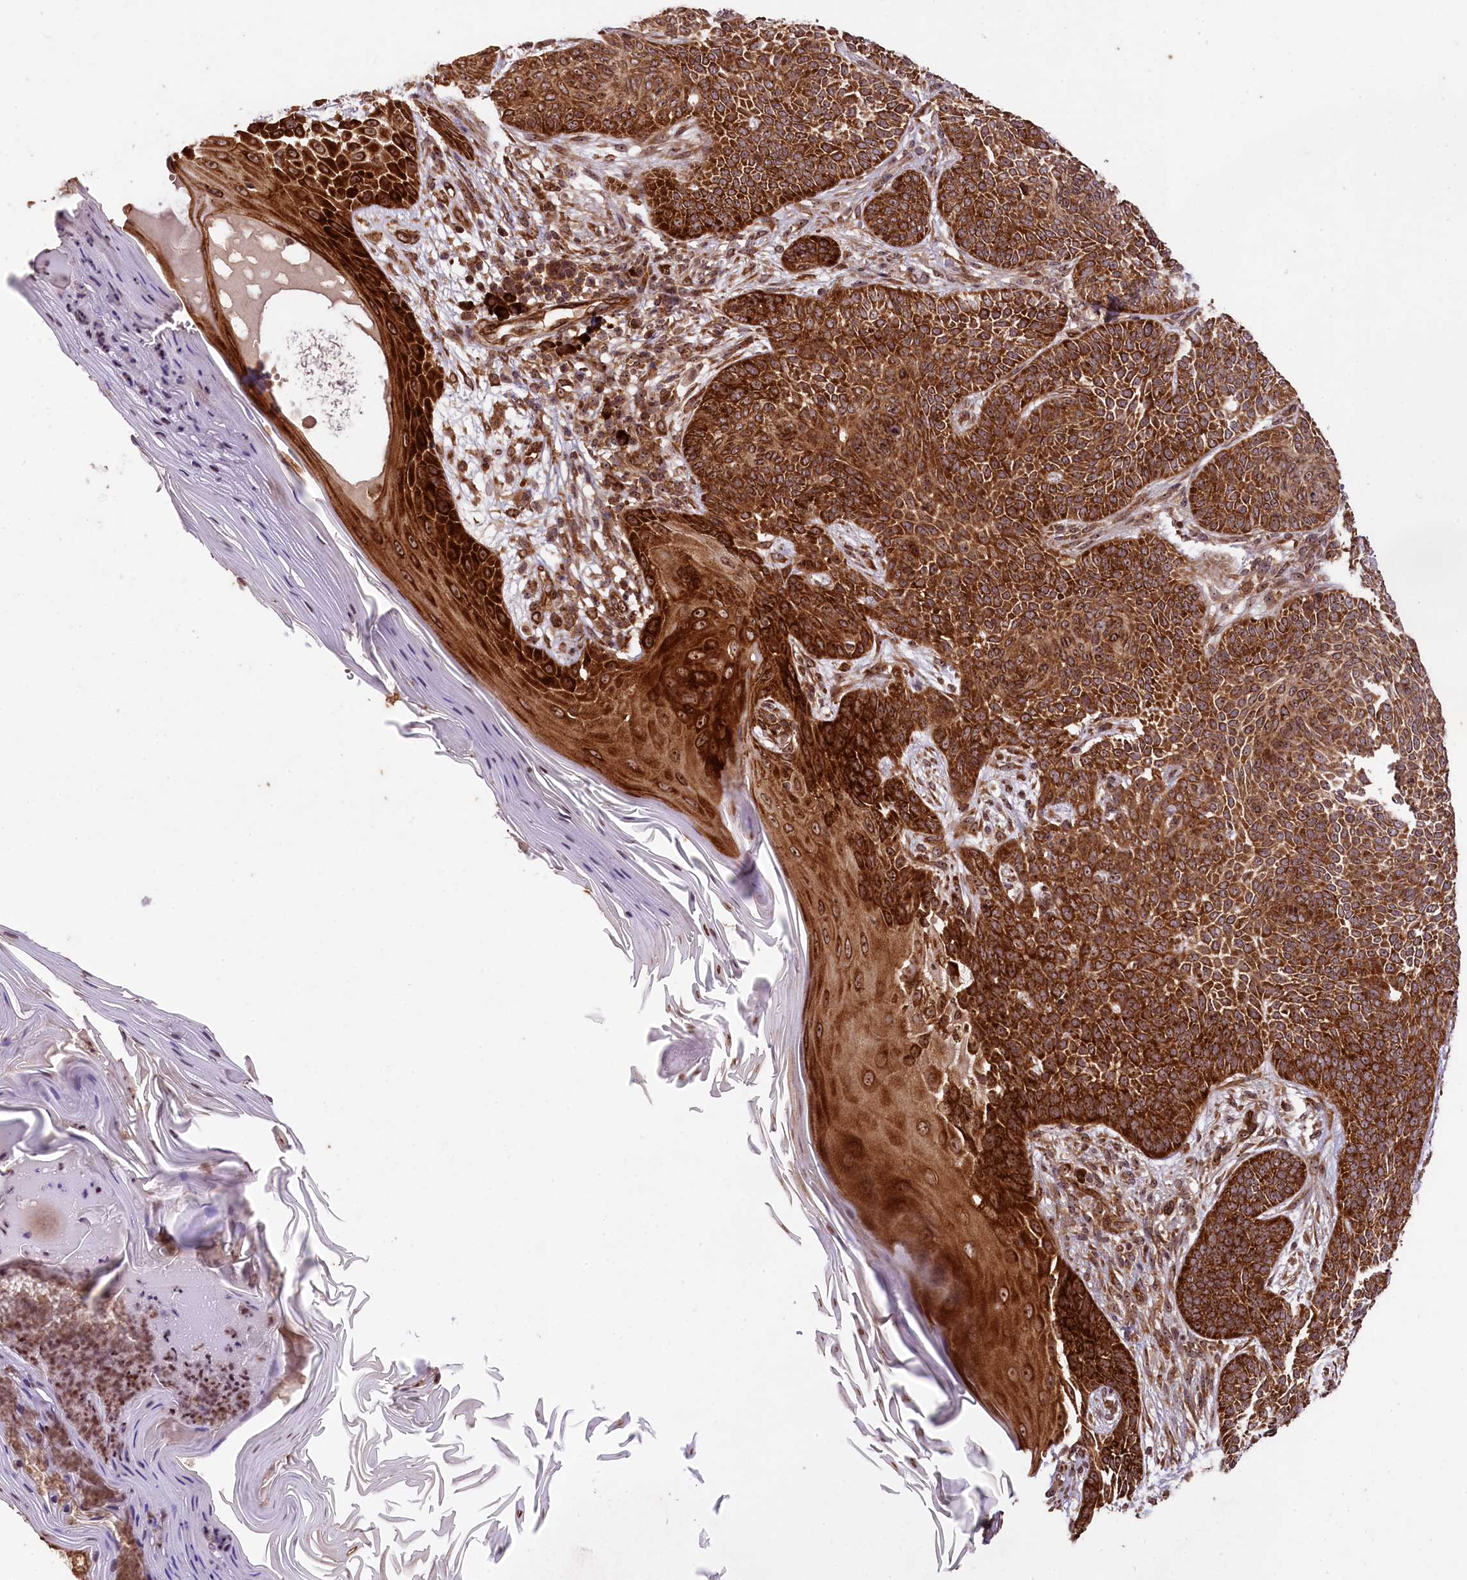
{"staining": {"intensity": "strong", "quantity": ">75%", "location": "cytoplasmic/membranous"}, "tissue": "skin cancer", "cell_type": "Tumor cells", "image_type": "cancer", "snomed": [{"axis": "morphology", "description": "Basal cell carcinoma"}, {"axis": "topography", "description": "Skin"}], "caption": "Protein analysis of basal cell carcinoma (skin) tissue demonstrates strong cytoplasmic/membranous positivity in about >75% of tumor cells.", "gene": "LARP4", "patient": {"sex": "male", "age": 85}}